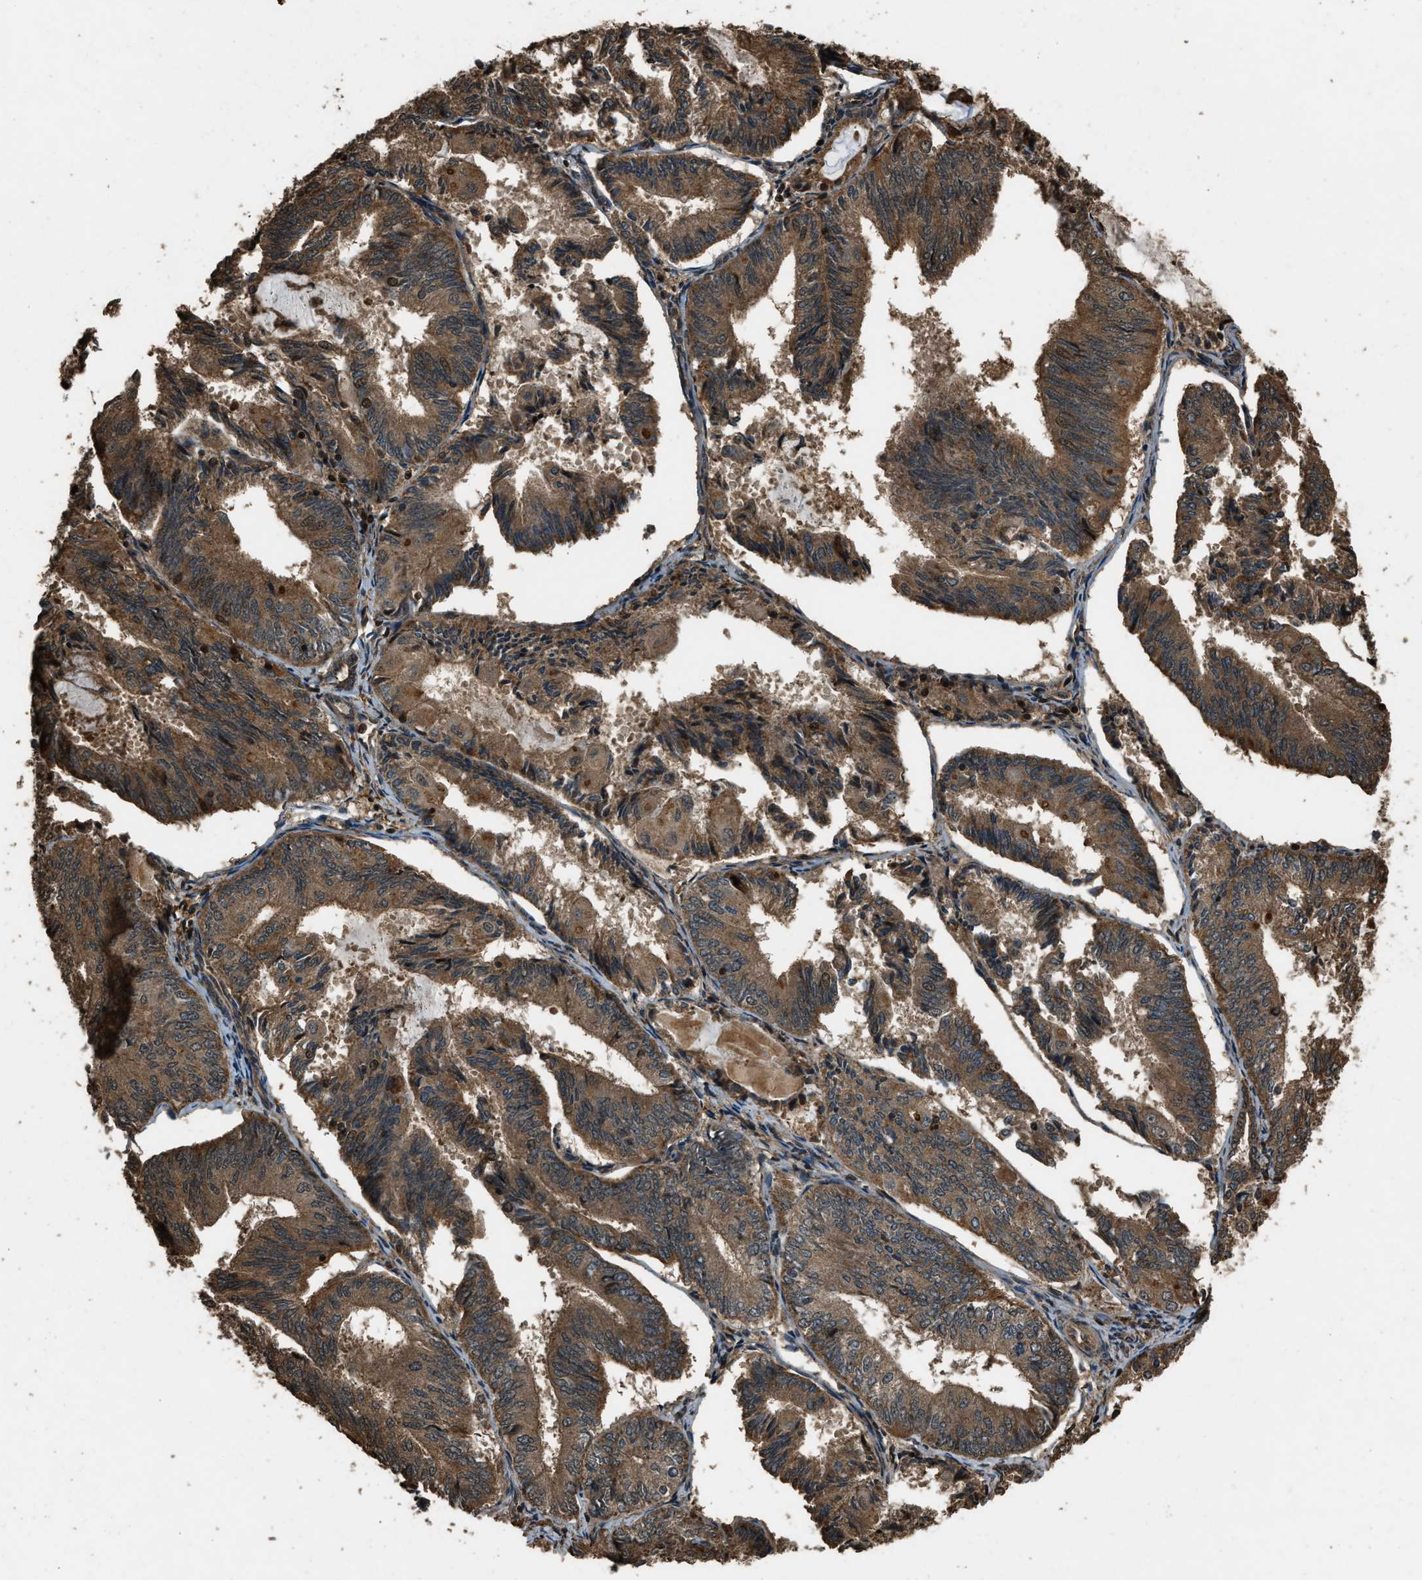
{"staining": {"intensity": "moderate", "quantity": ">75%", "location": "cytoplasmic/membranous"}, "tissue": "endometrial cancer", "cell_type": "Tumor cells", "image_type": "cancer", "snomed": [{"axis": "morphology", "description": "Adenocarcinoma, NOS"}, {"axis": "topography", "description": "Endometrium"}], "caption": "Brown immunohistochemical staining in human adenocarcinoma (endometrial) shows moderate cytoplasmic/membranous expression in about >75% of tumor cells. (Stains: DAB (3,3'-diaminobenzidine) in brown, nuclei in blue, Microscopy: brightfield microscopy at high magnification).", "gene": "RAP2A", "patient": {"sex": "female", "age": 81}}